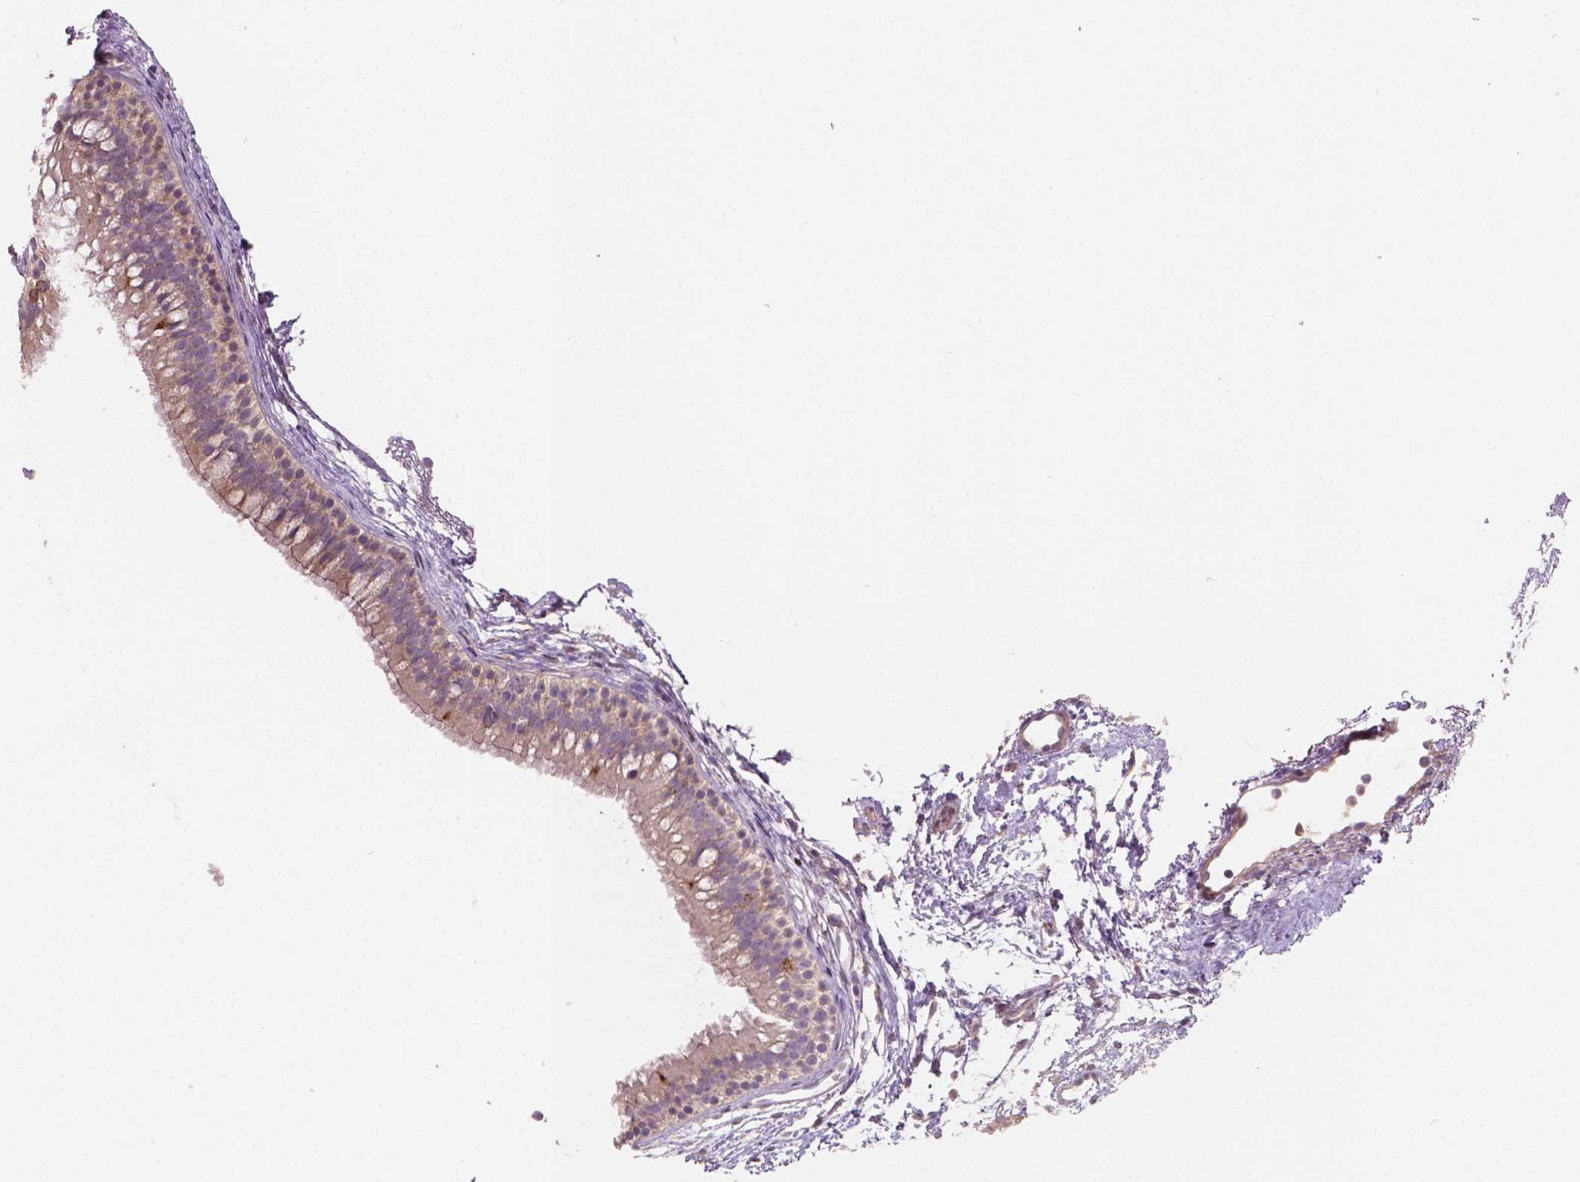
{"staining": {"intensity": "weak", "quantity": "25%-75%", "location": "cytoplasmic/membranous"}, "tissue": "nasopharynx", "cell_type": "Respiratory epithelial cells", "image_type": "normal", "snomed": [{"axis": "morphology", "description": "Normal tissue, NOS"}, {"axis": "topography", "description": "Nasopharynx"}], "caption": "Weak cytoplasmic/membranous positivity is appreciated in approximately 25%-75% of respiratory epithelial cells in normal nasopharynx.", "gene": "LSM14B", "patient": {"sex": "male", "age": 58}}